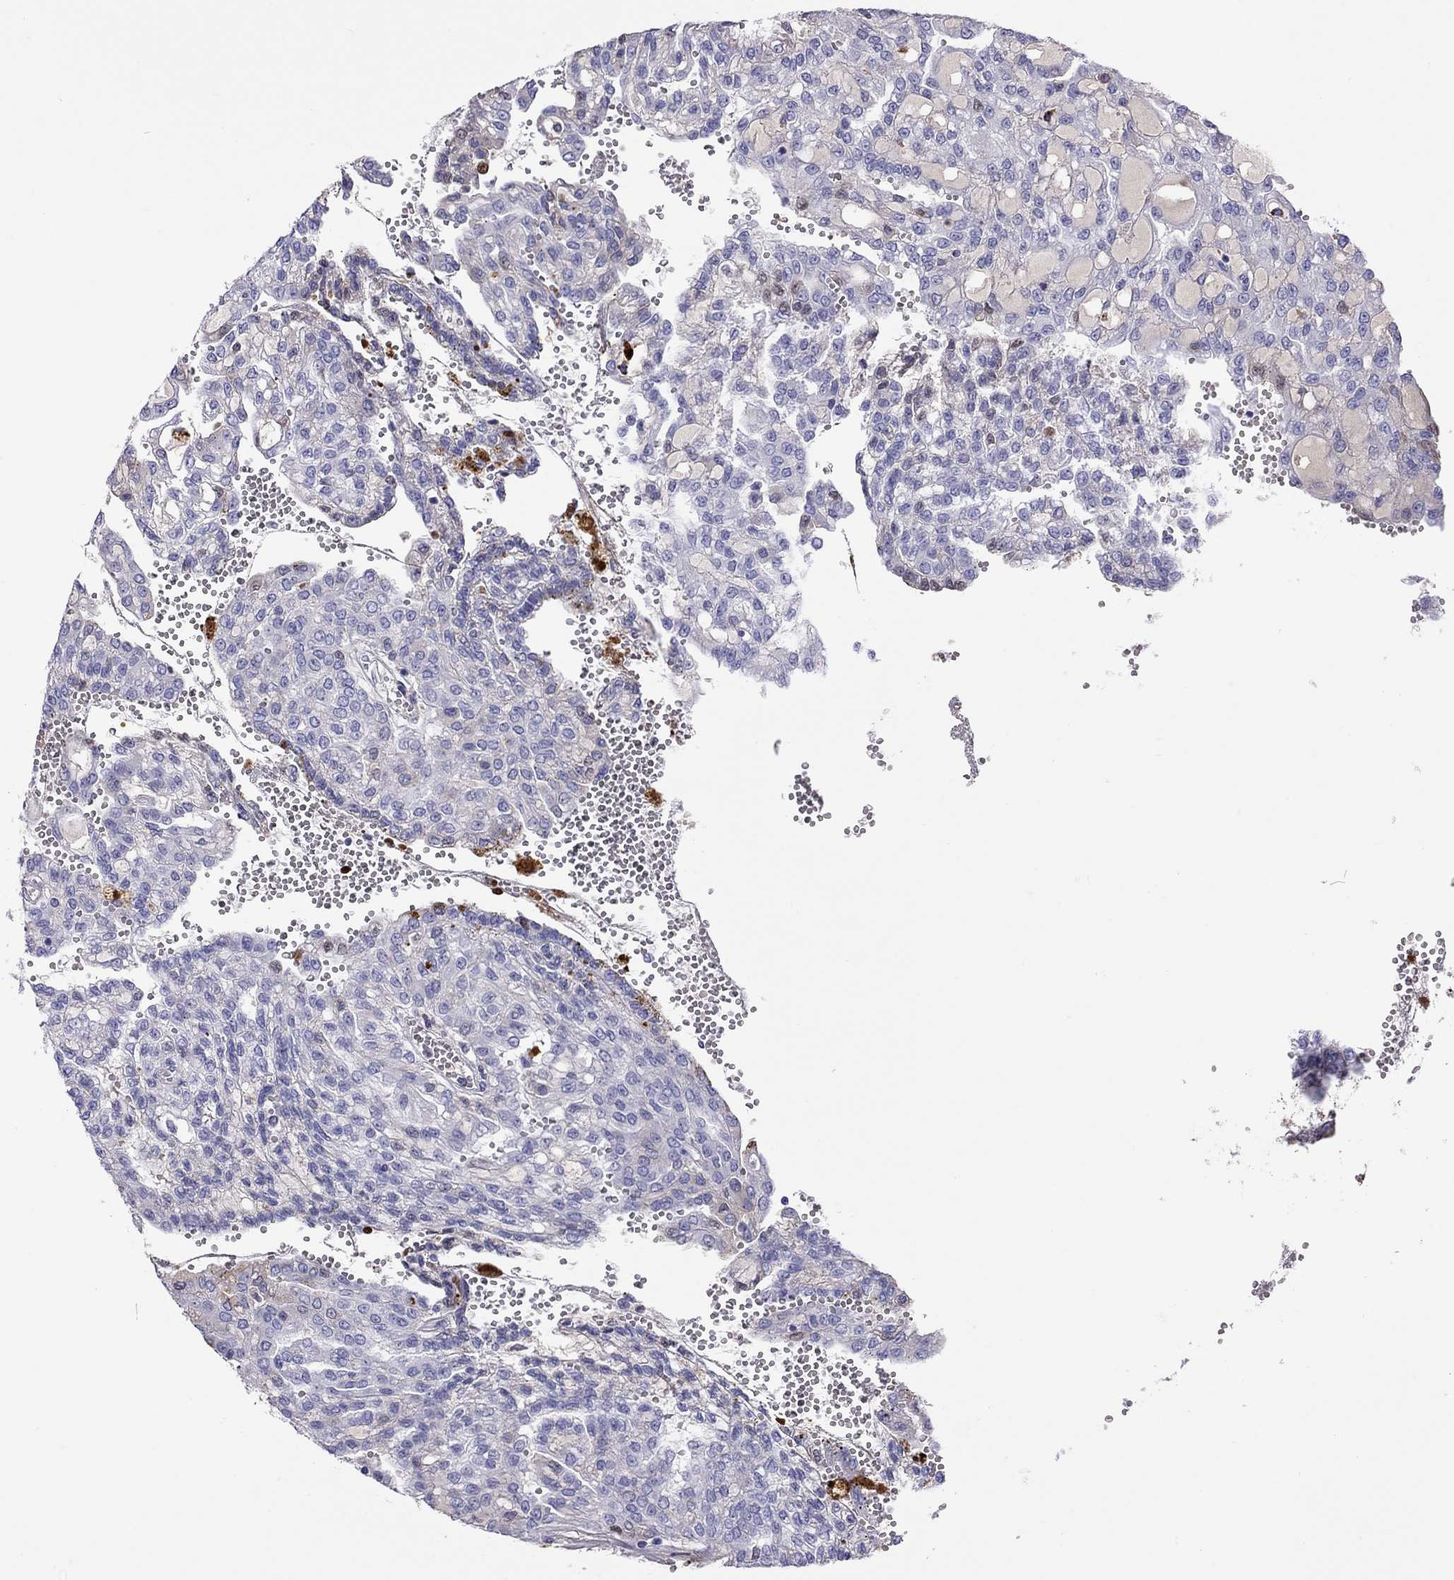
{"staining": {"intensity": "negative", "quantity": "none", "location": "none"}, "tissue": "renal cancer", "cell_type": "Tumor cells", "image_type": "cancer", "snomed": [{"axis": "morphology", "description": "Adenocarcinoma, NOS"}, {"axis": "topography", "description": "Kidney"}], "caption": "Immunohistochemical staining of renal adenocarcinoma demonstrates no significant expression in tumor cells.", "gene": "SERPINA3", "patient": {"sex": "male", "age": 63}}